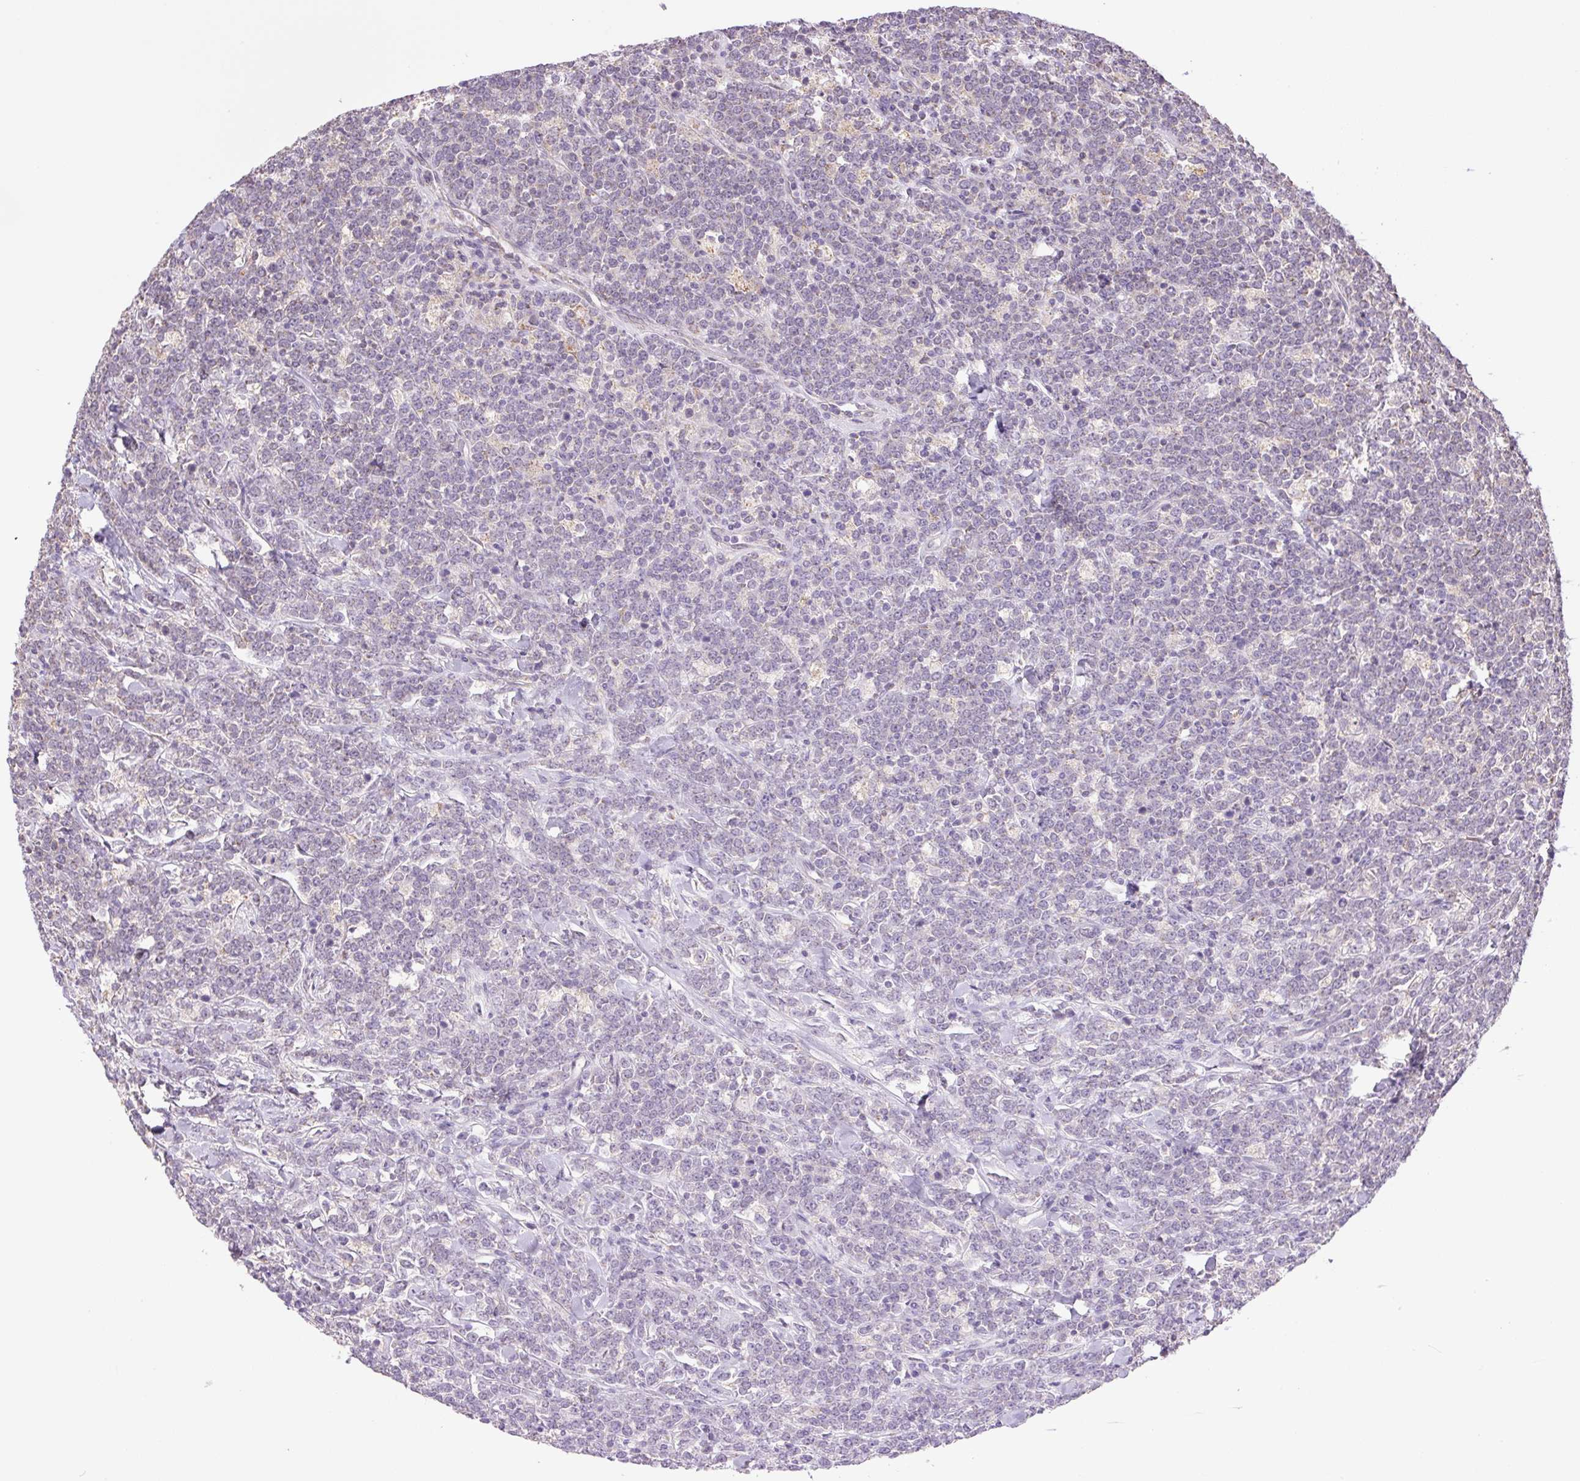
{"staining": {"intensity": "negative", "quantity": "none", "location": "none"}, "tissue": "lymphoma", "cell_type": "Tumor cells", "image_type": "cancer", "snomed": [{"axis": "morphology", "description": "Malignant lymphoma, non-Hodgkin's type, High grade"}, {"axis": "topography", "description": "Small intestine"}], "caption": "A high-resolution image shows IHC staining of high-grade malignant lymphoma, non-Hodgkin's type, which reveals no significant positivity in tumor cells. Nuclei are stained in blue.", "gene": "SGF29", "patient": {"sex": "male", "age": 8}}